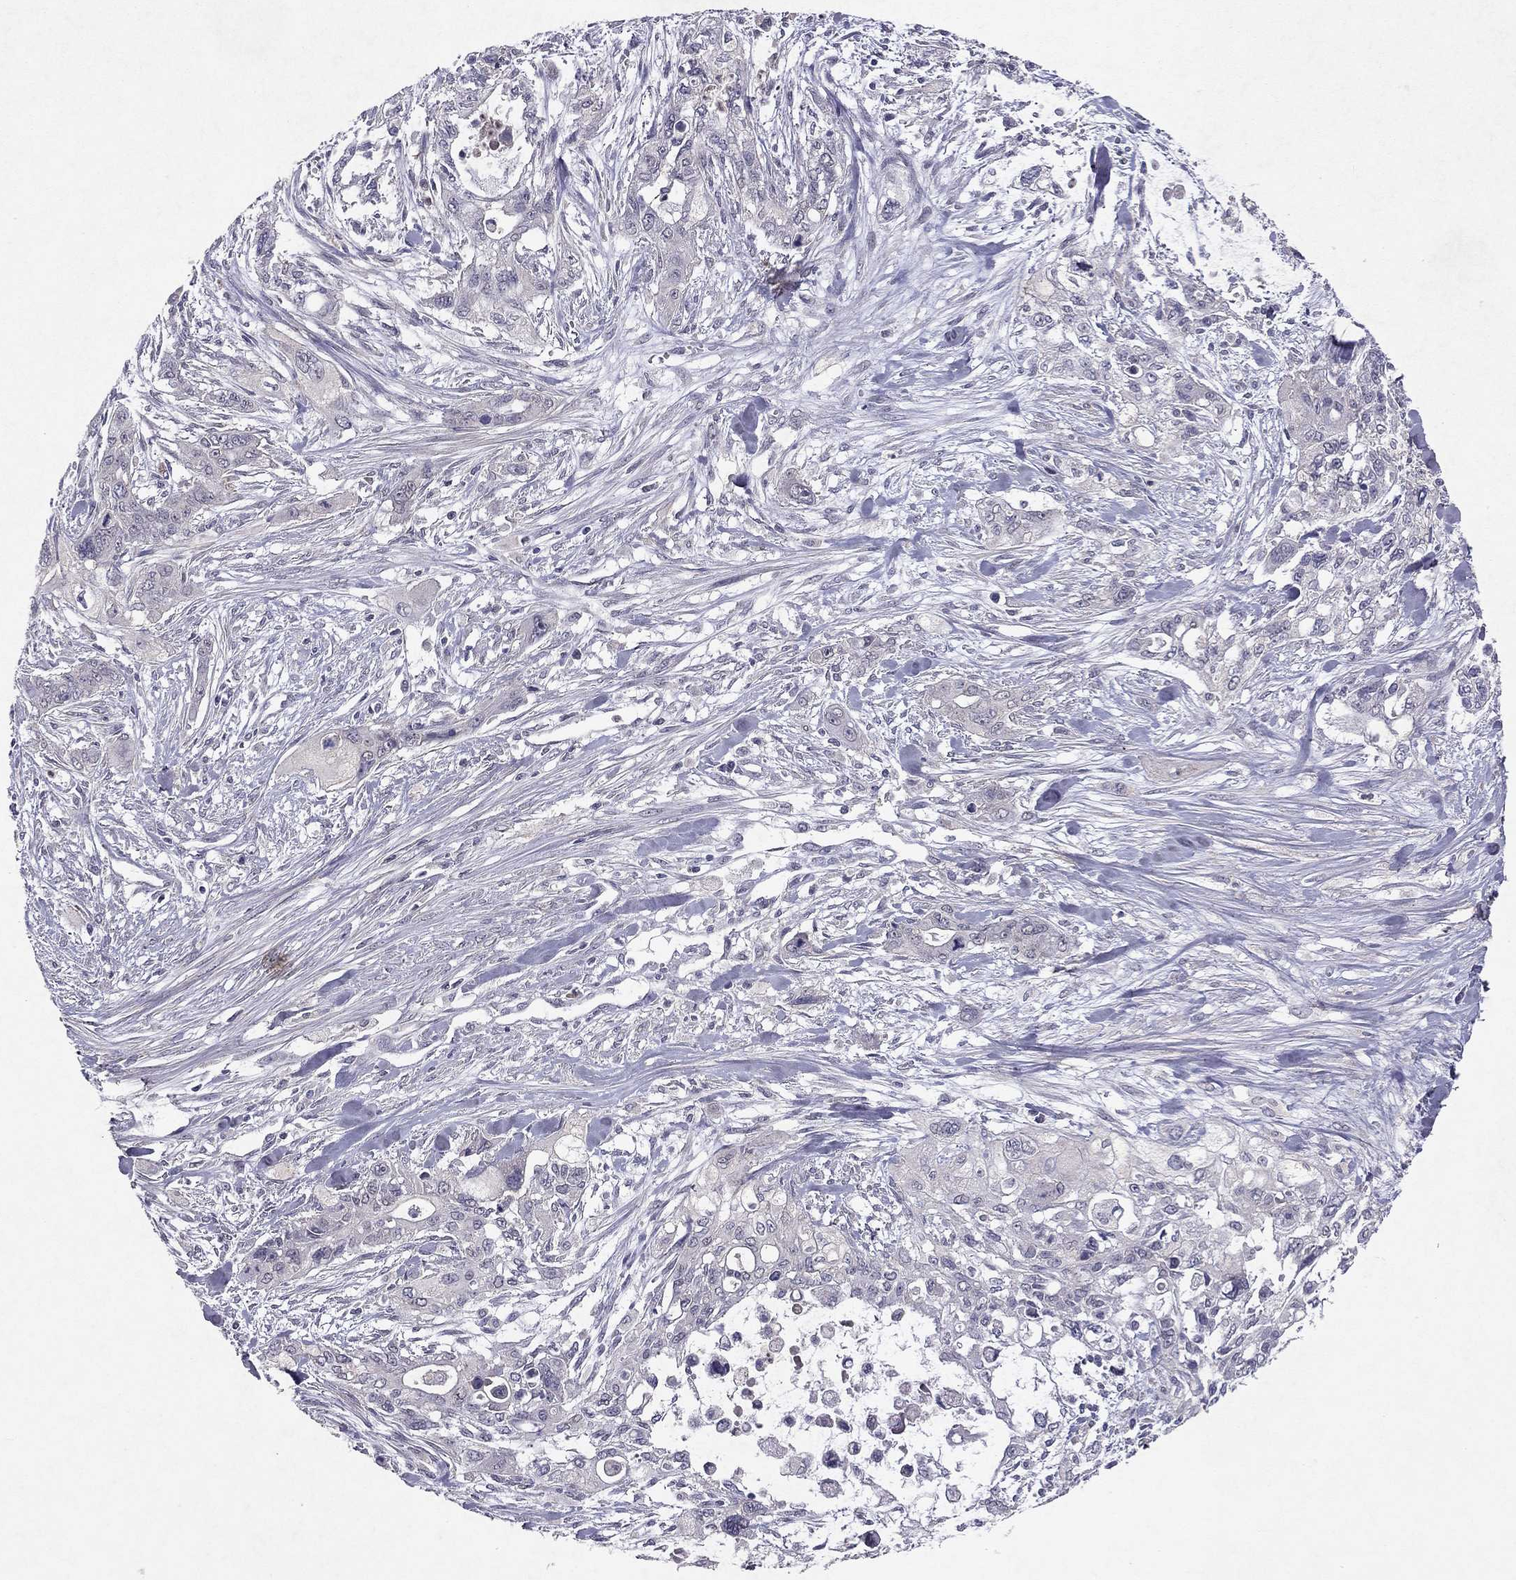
{"staining": {"intensity": "negative", "quantity": "none", "location": "none"}, "tissue": "pancreatic cancer", "cell_type": "Tumor cells", "image_type": "cancer", "snomed": [{"axis": "morphology", "description": "Adenocarcinoma, NOS"}, {"axis": "topography", "description": "Pancreas"}], "caption": "Immunohistochemistry of pancreatic cancer (adenocarcinoma) displays no positivity in tumor cells. The staining is performed using DAB brown chromogen with nuclei counter-stained in using hematoxylin.", "gene": "ESR2", "patient": {"sex": "male", "age": 47}}